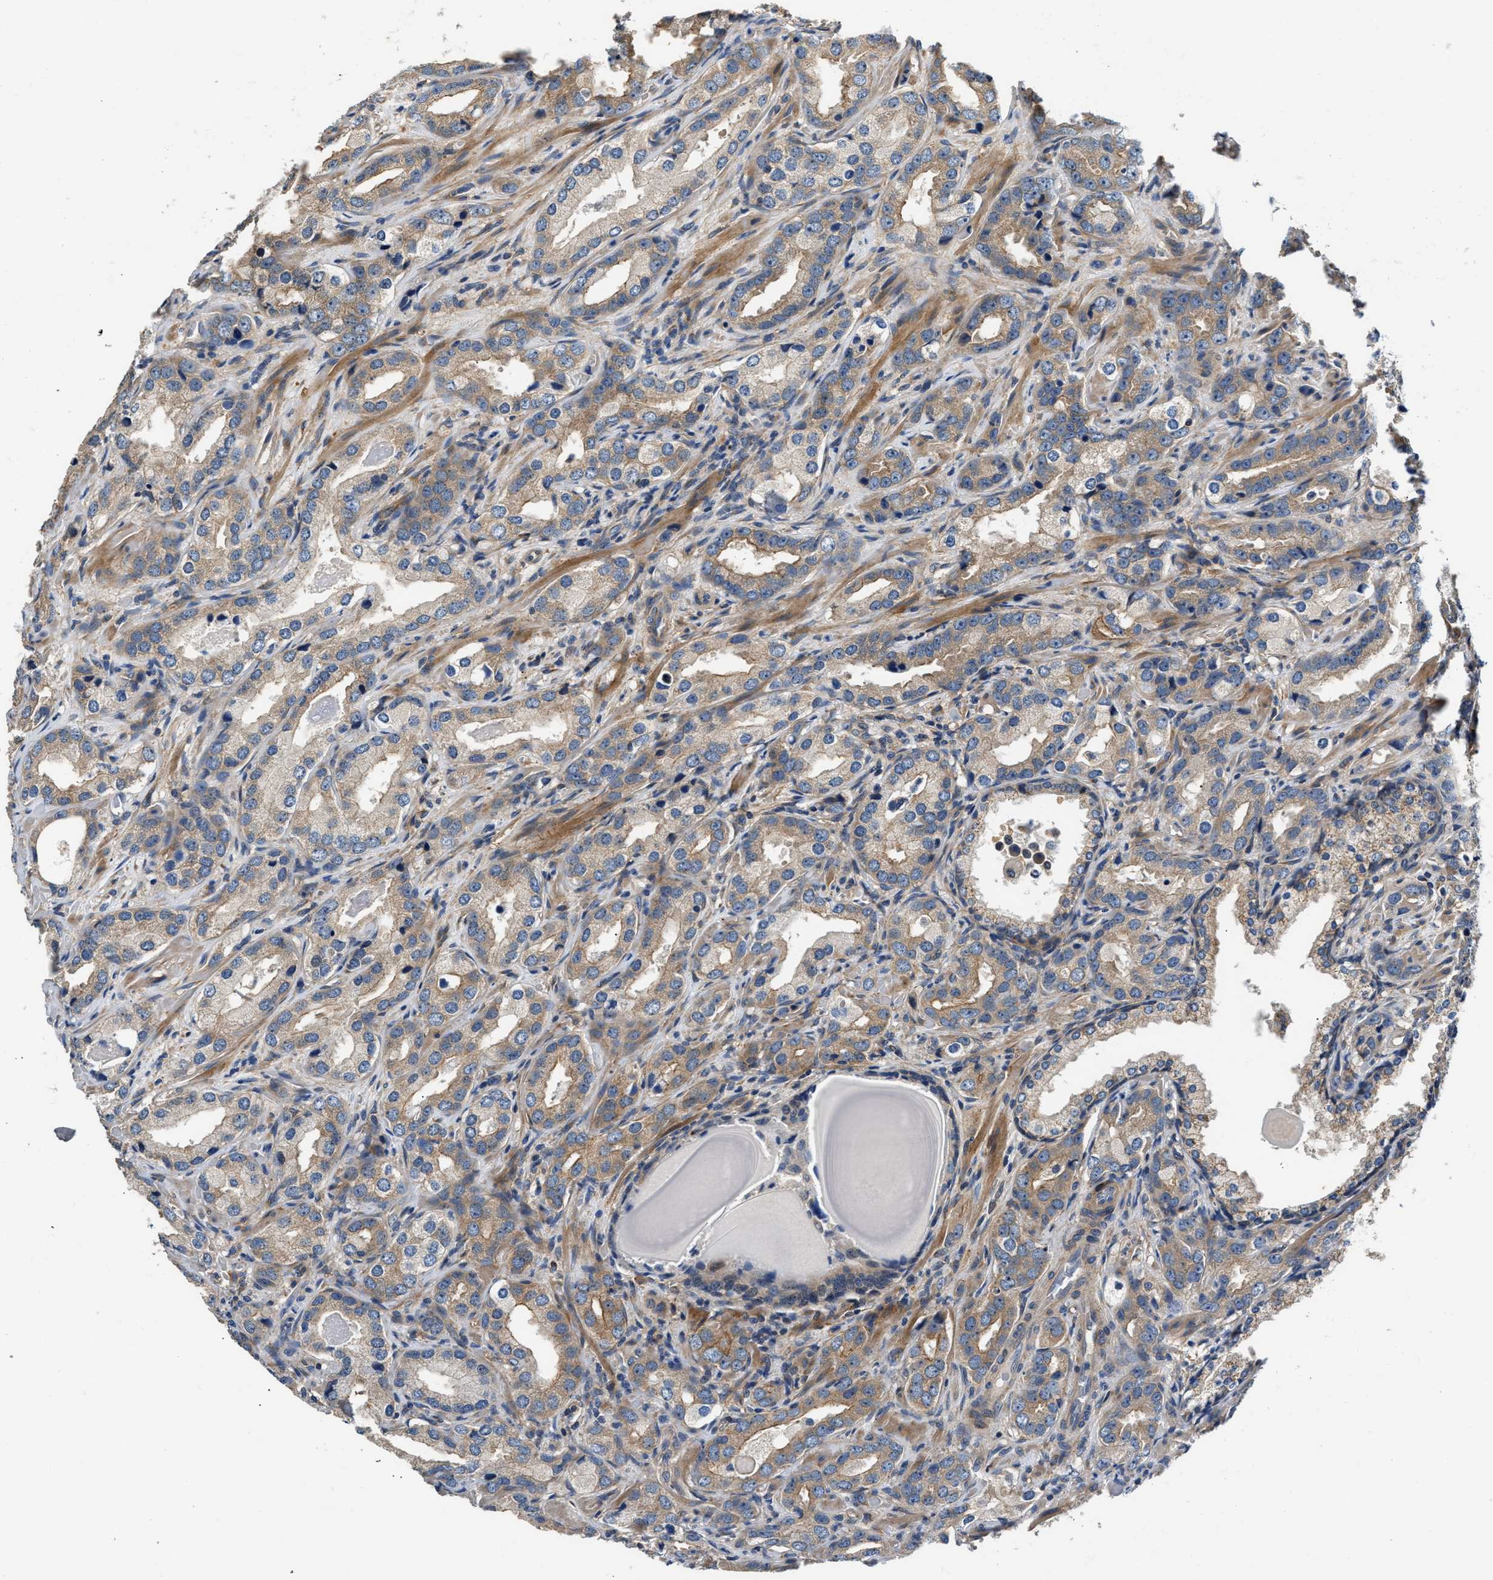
{"staining": {"intensity": "weak", "quantity": "25%-75%", "location": "cytoplasmic/membranous"}, "tissue": "prostate cancer", "cell_type": "Tumor cells", "image_type": "cancer", "snomed": [{"axis": "morphology", "description": "Adenocarcinoma, High grade"}, {"axis": "topography", "description": "Prostate"}], "caption": "About 25%-75% of tumor cells in adenocarcinoma (high-grade) (prostate) display weak cytoplasmic/membranous protein staining as visualized by brown immunohistochemical staining.", "gene": "TEX2", "patient": {"sex": "male", "age": 63}}